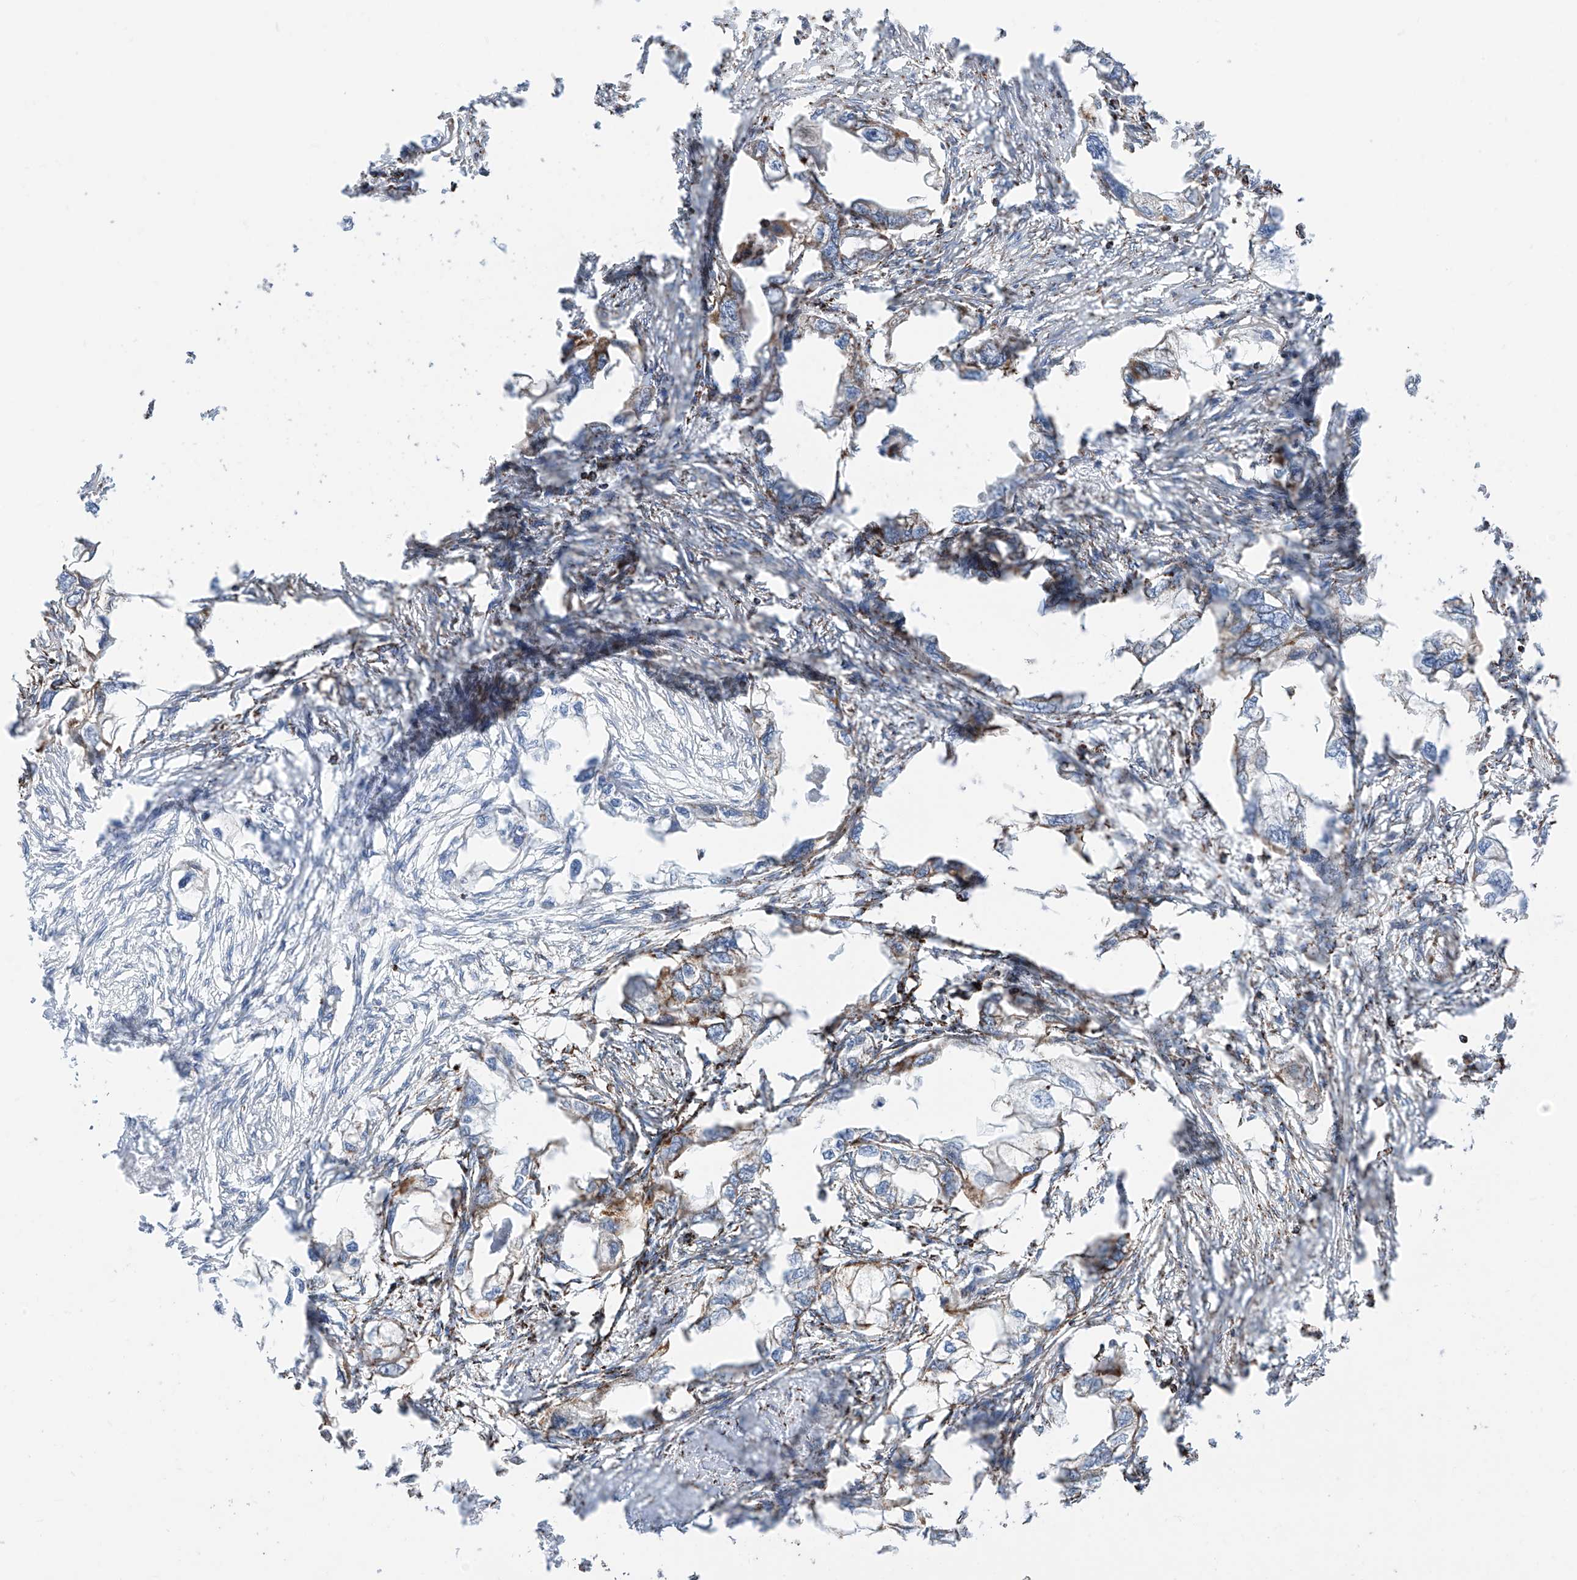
{"staining": {"intensity": "strong", "quantity": "<25%", "location": "cytoplasmic/membranous"}, "tissue": "endometrial cancer", "cell_type": "Tumor cells", "image_type": "cancer", "snomed": [{"axis": "morphology", "description": "Adenocarcinoma, NOS"}, {"axis": "morphology", "description": "Adenocarcinoma, metastatic, NOS"}, {"axis": "topography", "description": "Adipose tissue"}, {"axis": "topography", "description": "Endometrium"}], "caption": "Endometrial cancer (metastatic adenocarcinoma) stained with a protein marker demonstrates strong staining in tumor cells.", "gene": "COX5B", "patient": {"sex": "female", "age": 67}}